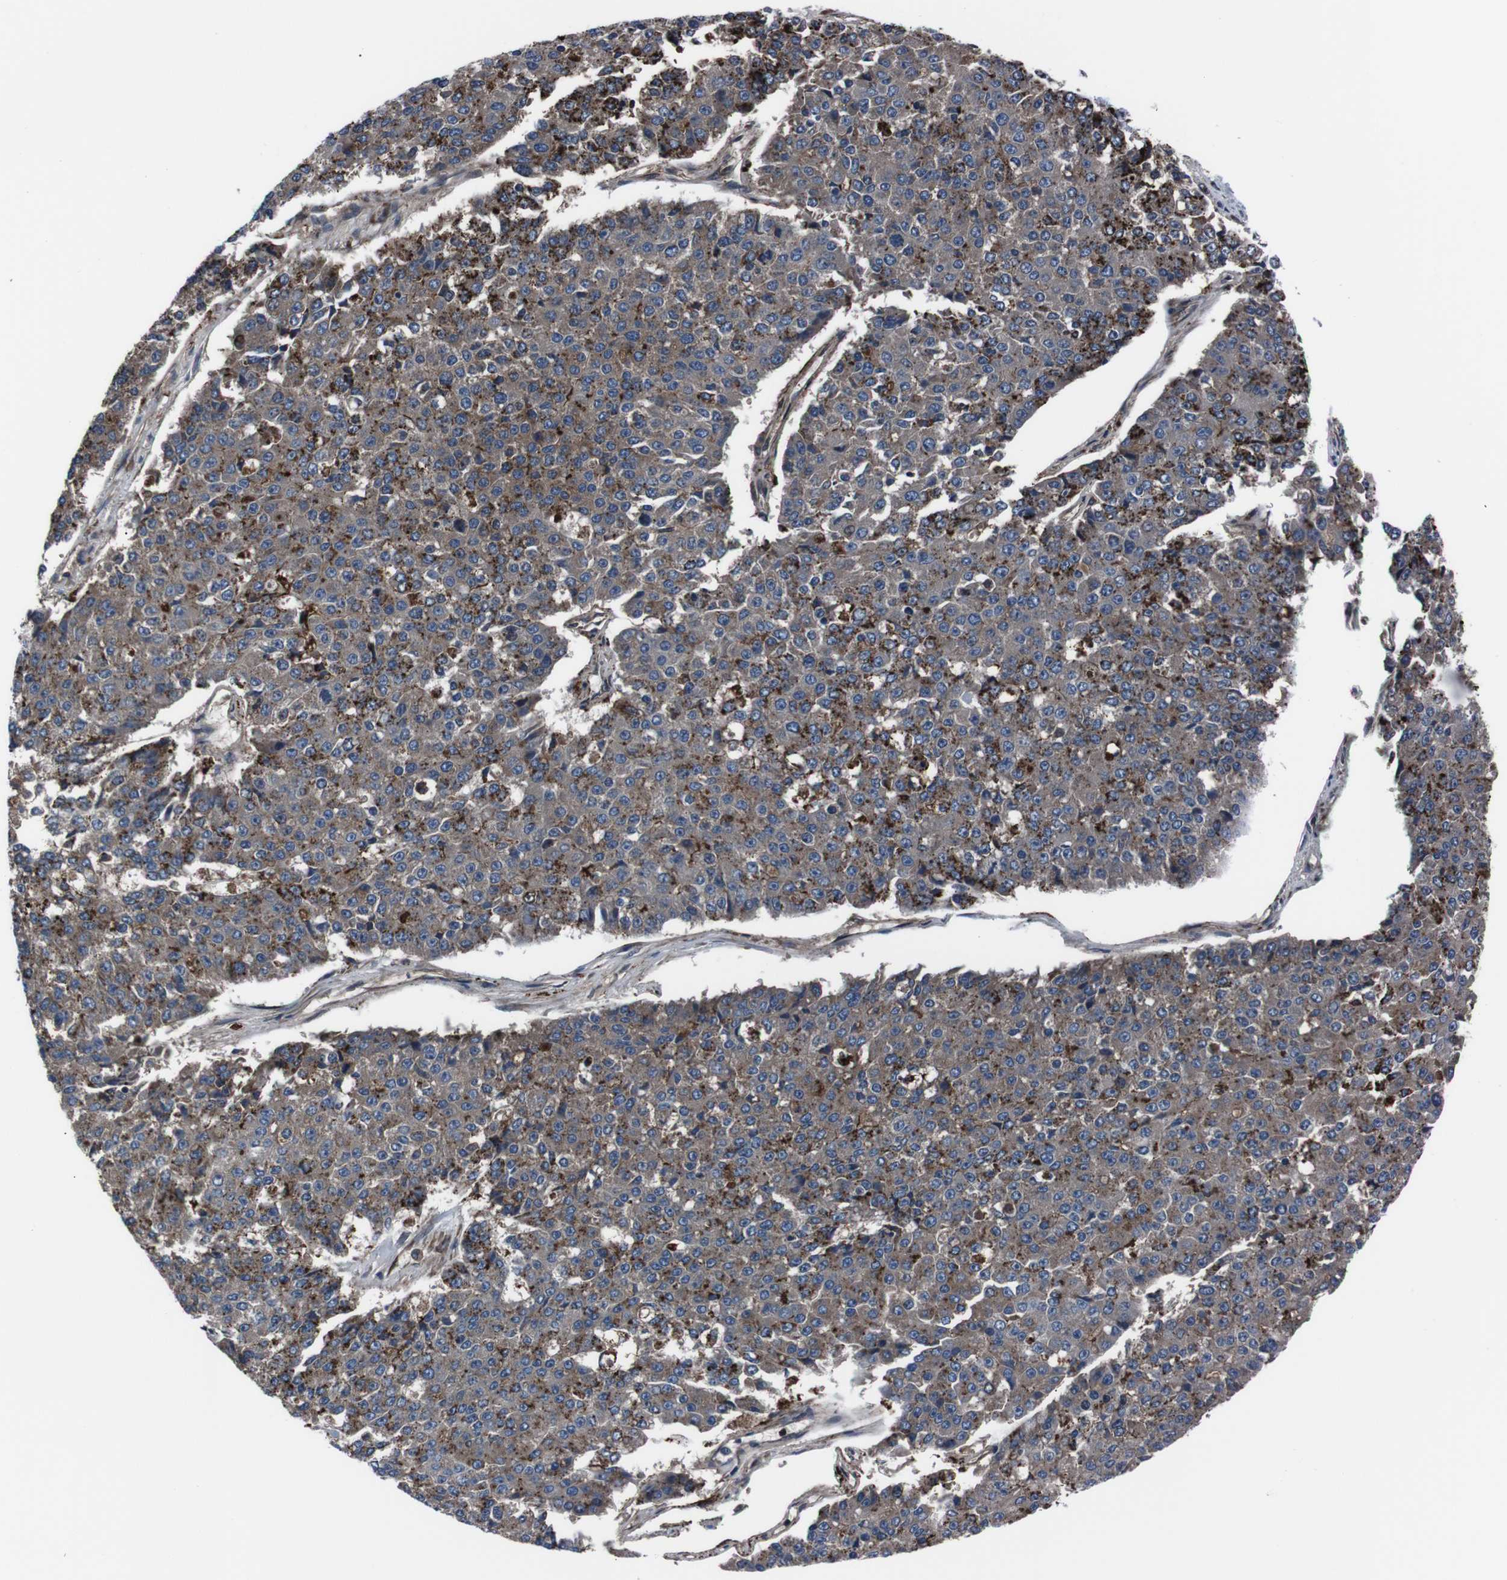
{"staining": {"intensity": "strong", "quantity": "<25%", "location": "cytoplasmic/membranous"}, "tissue": "pancreatic cancer", "cell_type": "Tumor cells", "image_type": "cancer", "snomed": [{"axis": "morphology", "description": "Adenocarcinoma, NOS"}, {"axis": "topography", "description": "Pancreas"}], "caption": "Strong cytoplasmic/membranous protein positivity is present in about <25% of tumor cells in pancreatic cancer. The protein is shown in brown color, while the nuclei are stained blue.", "gene": "EIF4A2", "patient": {"sex": "male", "age": 50}}